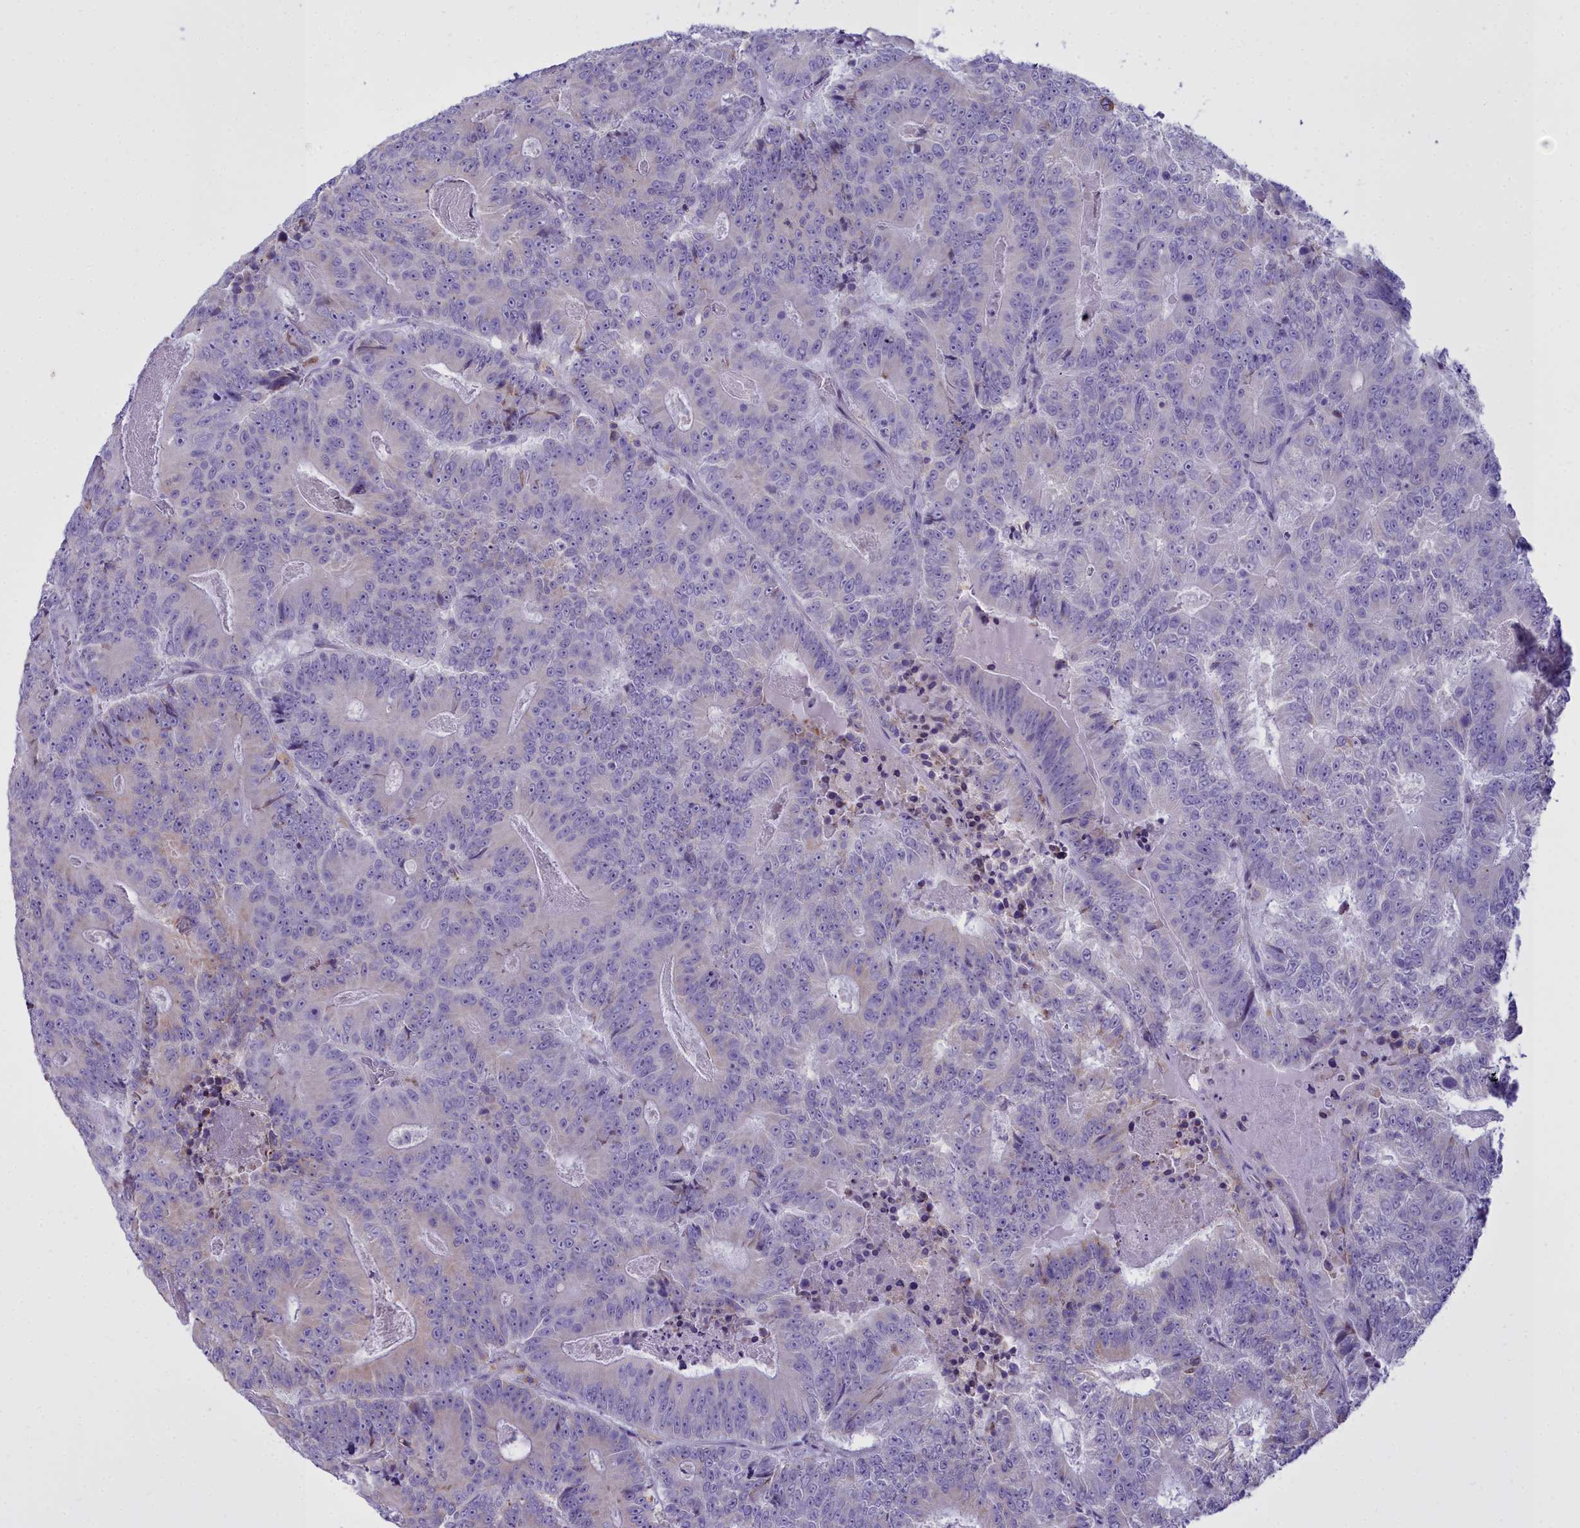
{"staining": {"intensity": "negative", "quantity": "none", "location": "none"}, "tissue": "colorectal cancer", "cell_type": "Tumor cells", "image_type": "cancer", "snomed": [{"axis": "morphology", "description": "Adenocarcinoma, NOS"}, {"axis": "topography", "description": "Colon"}], "caption": "This photomicrograph is of adenocarcinoma (colorectal) stained with immunohistochemistry to label a protein in brown with the nuclei are counter-stained blue. There is no expression in tumor cells.", "gene": "CD5", "patient": {"sex": "male", "age": 83}}